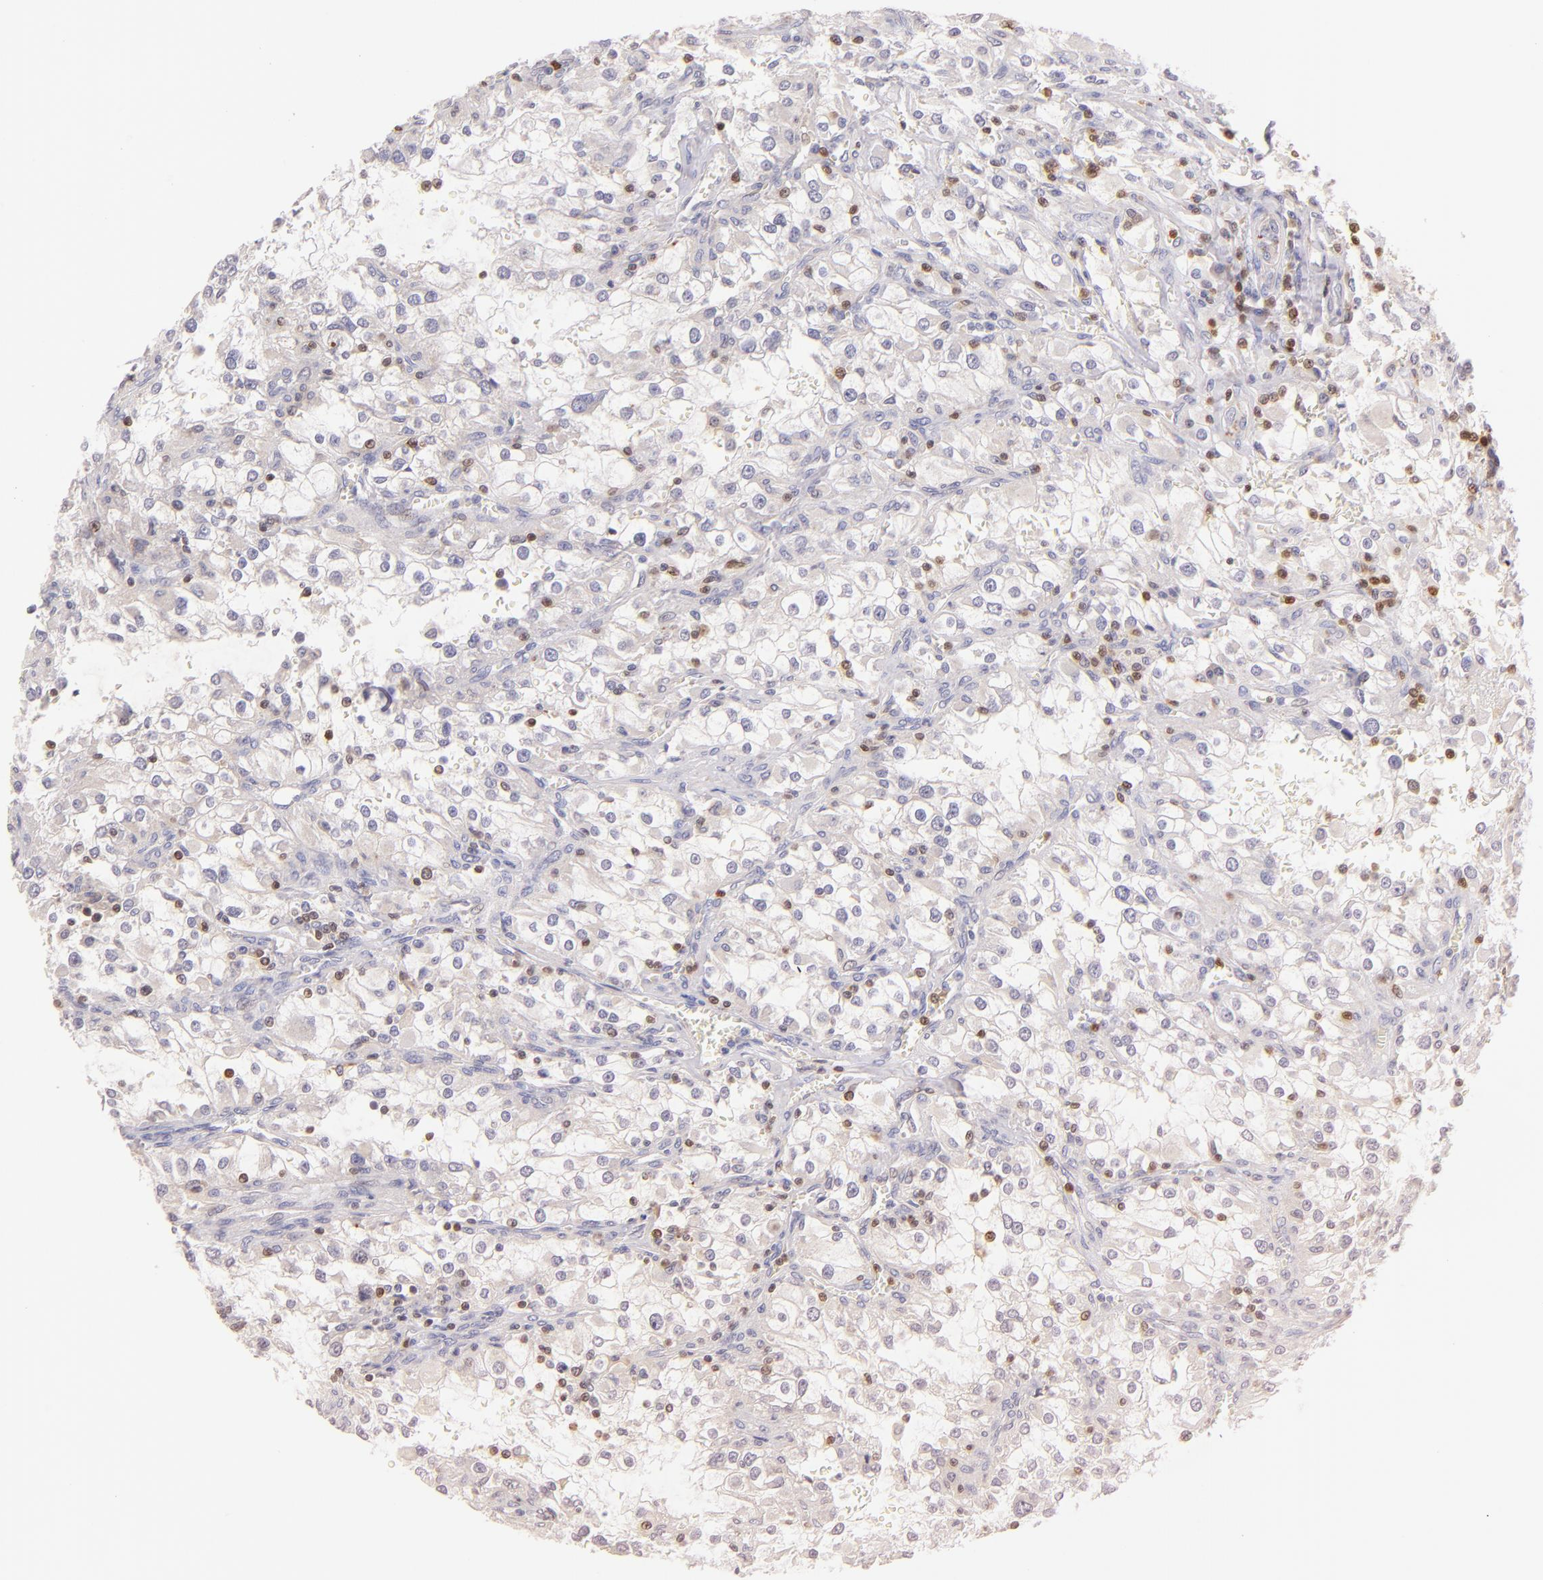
{"staining": {"intensity": "weak", "quantity": "<25%", "location": "cytoplasmic/membranous"}, "tissue": "renal cancer", "cell_type": "Tumor cells", "image_type": "cancer", "snomed": [{"axis": "morphology", "description": "Adenocarcinoma, NOS"}, {"axis": "topography", "description": "Kidney"}], "caption": "Renal cancer stained for a protein using immunohistochemistry (IHC) shows no positivity tumor cells.", "gene": "ZAP70", "patient": {"sex": "female", "age": 52}}